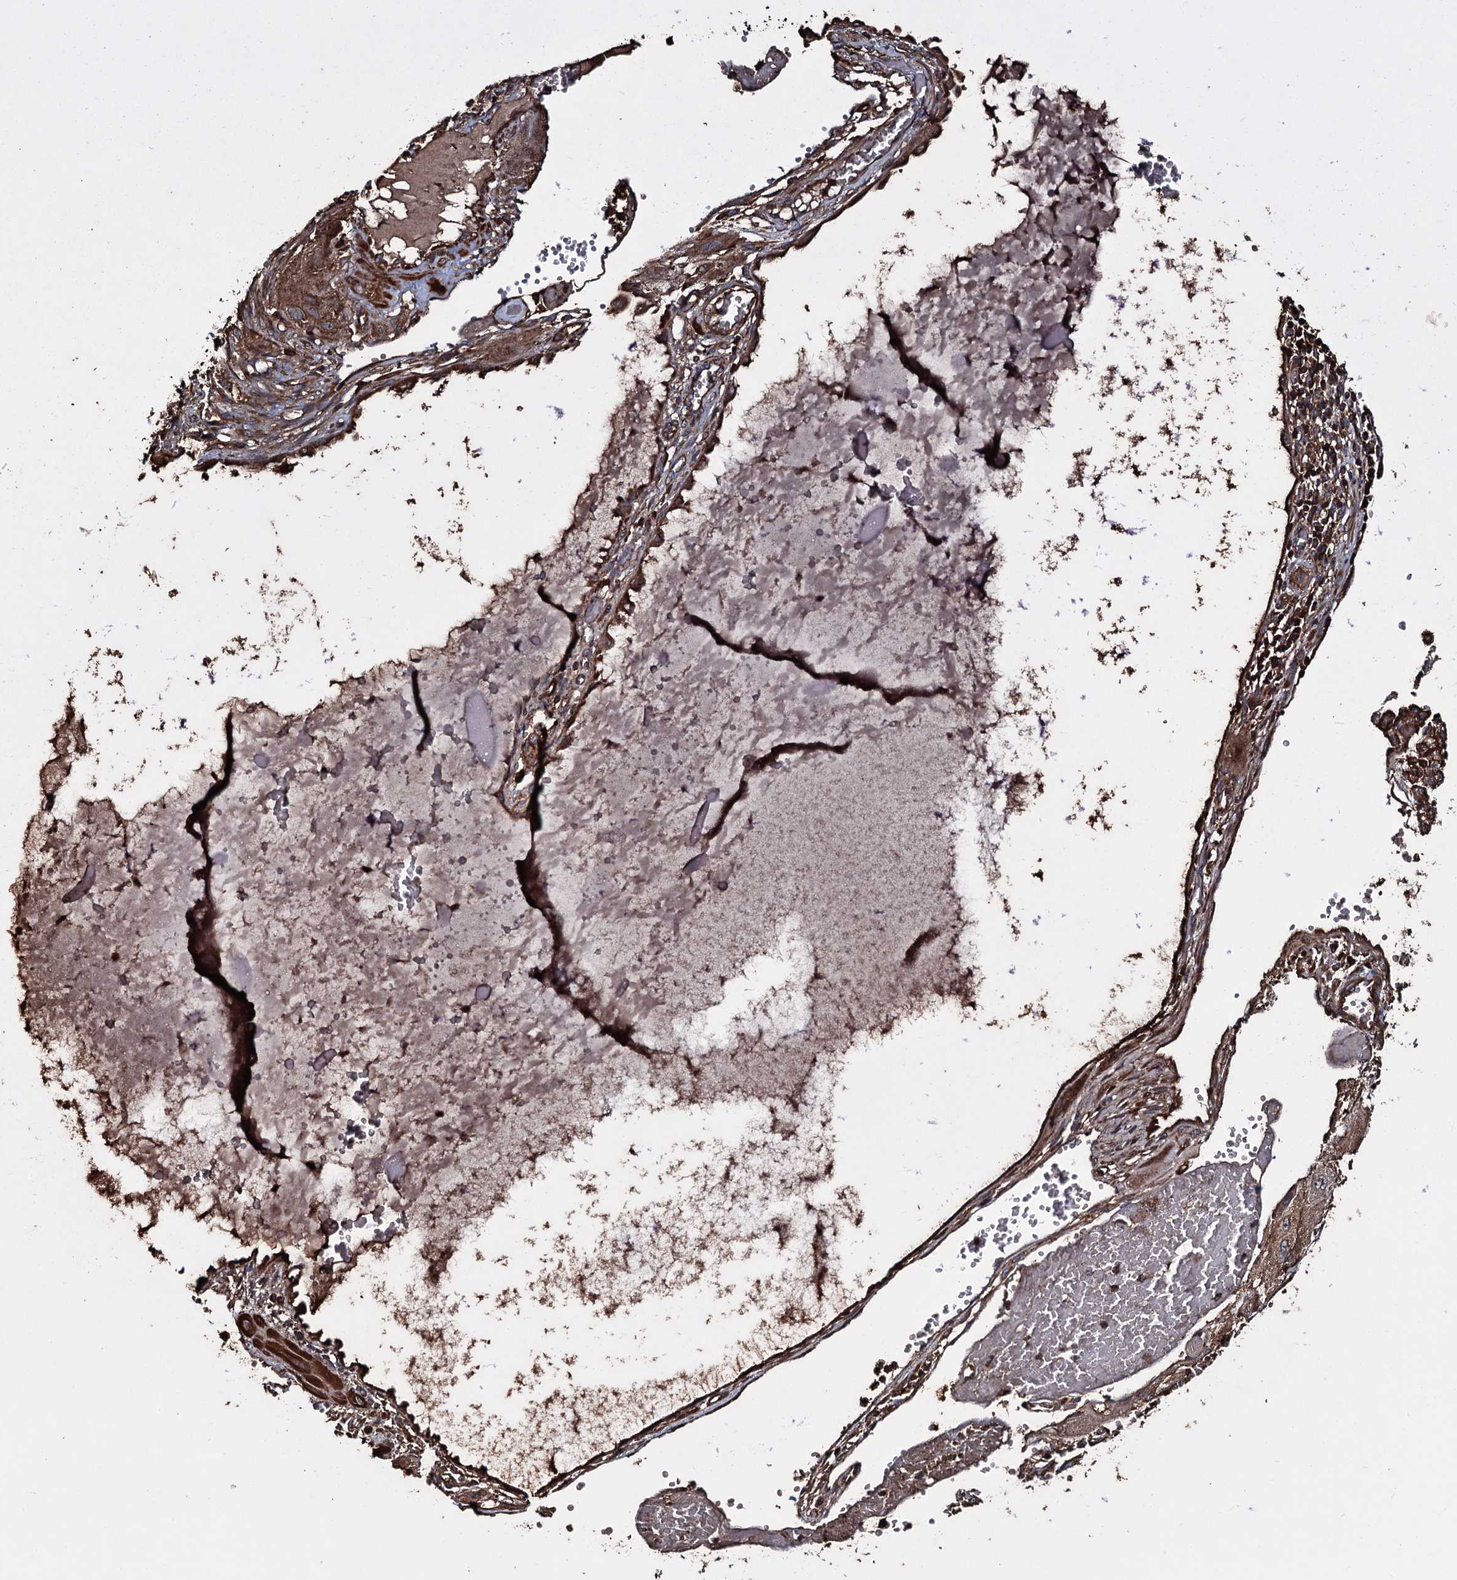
{"staining": {"intensity": "moderate", "quantity": ">75%", "location": "cytoplasmic/membranous"}, "tissue": "cervical cancer", "cell_type": "Tumor cells", "image_type": "cancer", "snomed": [{"axis": "morphology", "description": "Squamous cell carcinoma, NOS"}, {"axis": "topography", "description": "Cervix"}], "caption": "Brown immunohistochemical staining in squamous cell carcinoma (cervical) shows moderate cytoplasmic/membranous staining in about >75% of tumor cells.", "gene": "VWA8", "patient": {"sex": "female", "age": 34}}